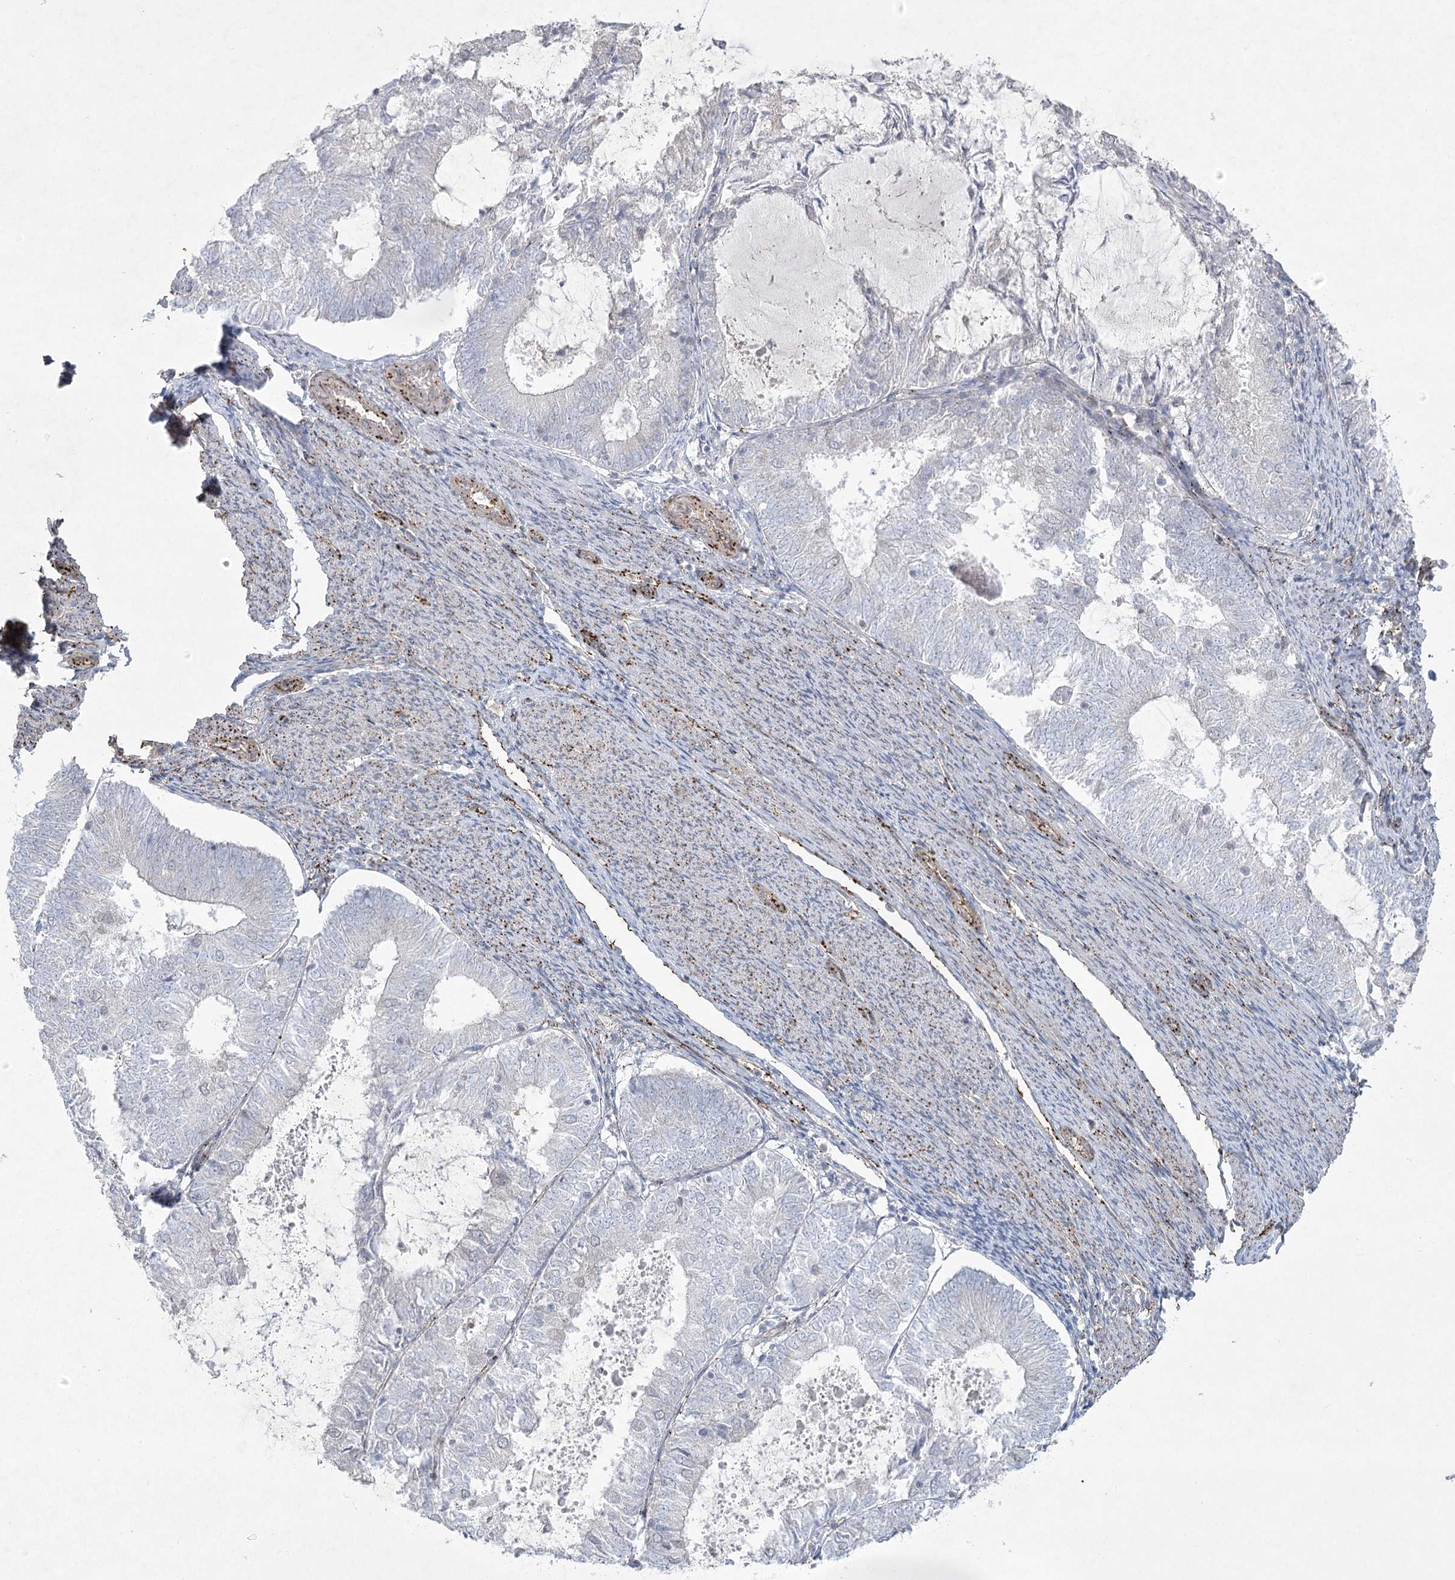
{"staining": {"intensity": "negative", "quantity": "none", "location": "none"}, "tissue": "endometrial cancer", "cell_type": "Tumor cells", "image_type": "cancer", "snomed": [{"axis": "morphology", "description": "Adenocarcinoma, NOS"}, {"axis": "topography", "description": "Endometrium"}], "caption": "DAB (3,3'-diaminobenzidine) immunohistochemical staining of human endometrial adenocarcinoma shows no significant staining in tumor cells.", "gene": "AMTN", "patient": {"sex": "female", "age": 57}}